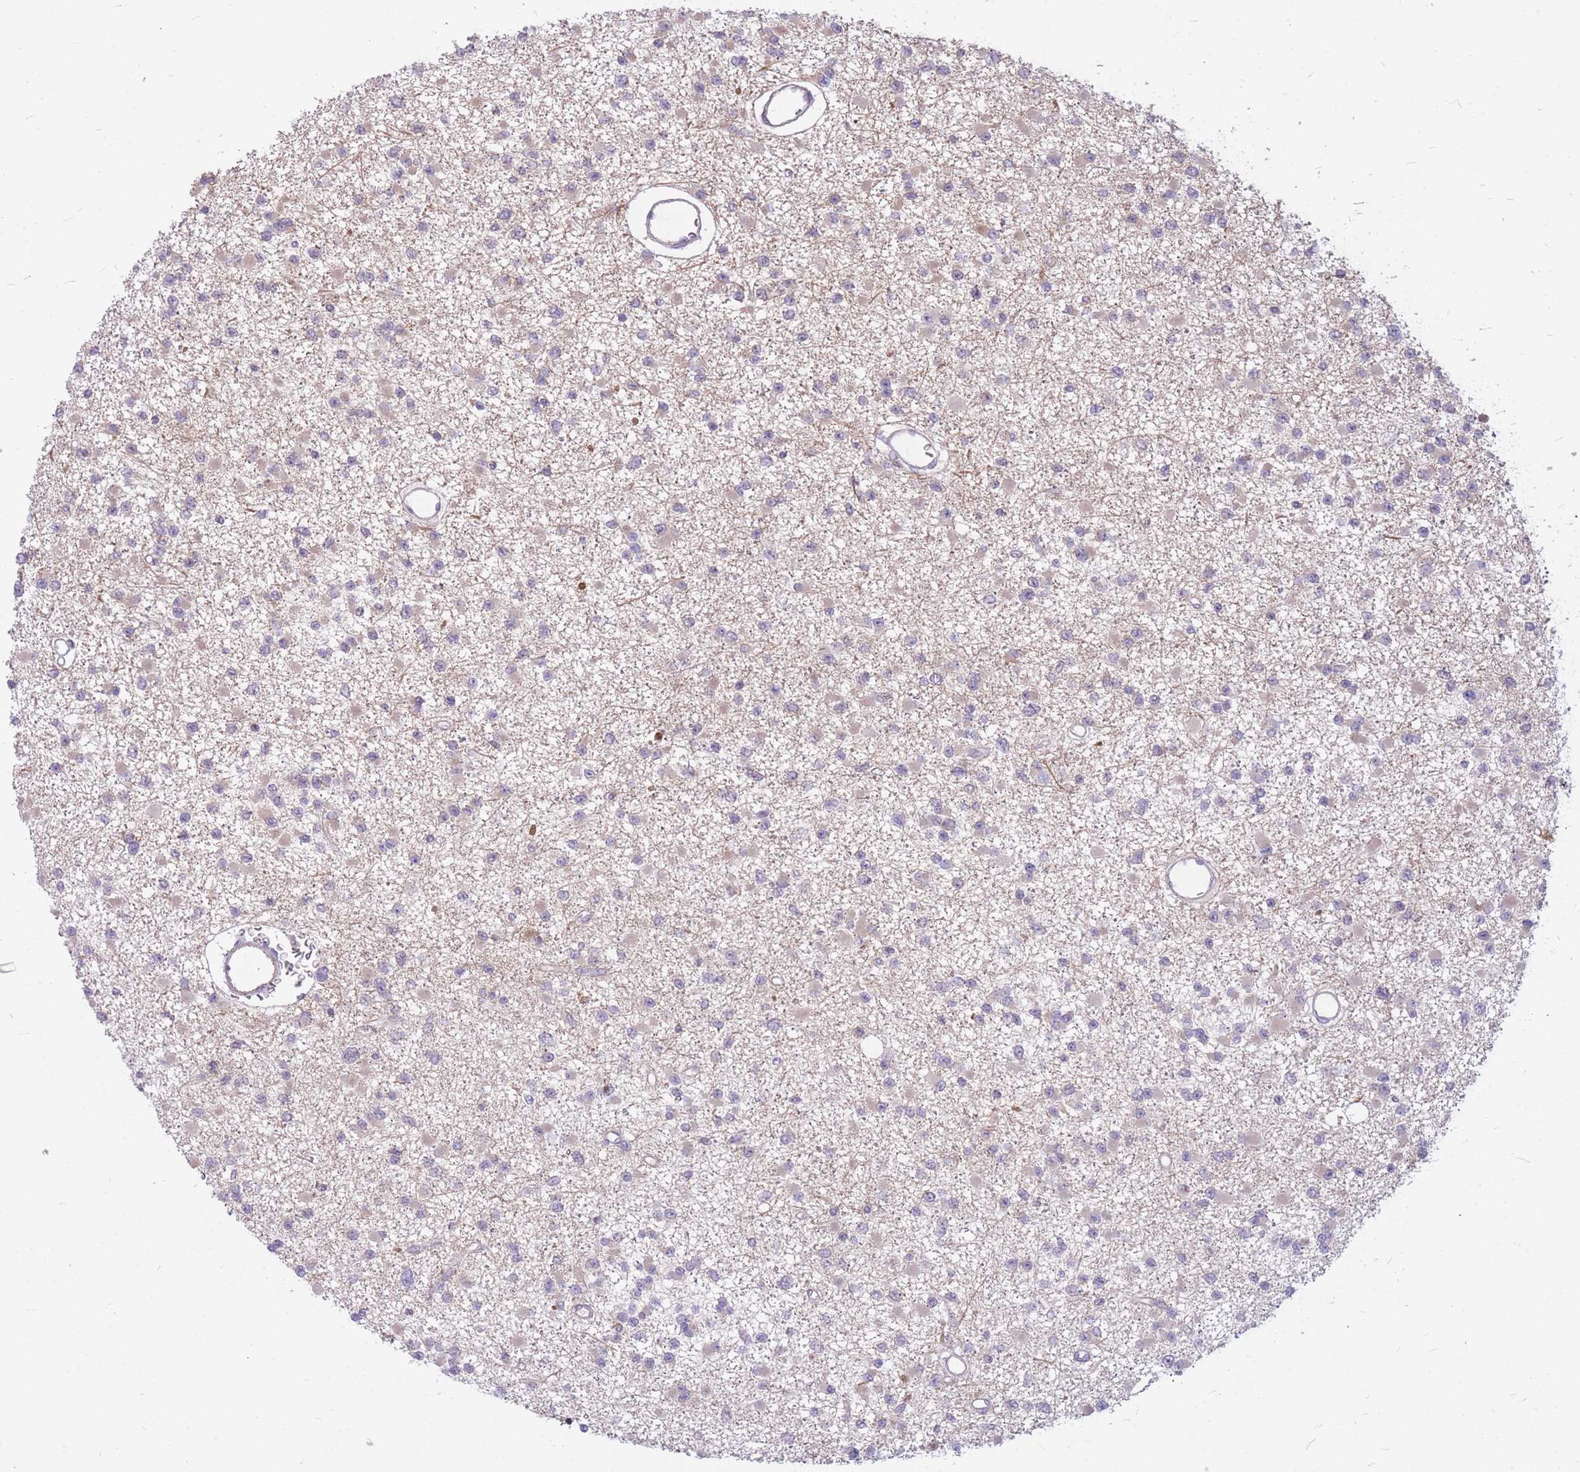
{"staining": {"intensity": "negative", "quantity": "none", "location": "none"}, "tissue": "glioma", "cell_type": "Tumor cells", "image_type": "cancer", "snomed": [{"axis": "morphology", "description": "Glioma, malignant, Low grade"}, {"axis": "topography", "description": "Brain"}], "caption": "A micrograph of glioma stained for a protein displays no brown staining in tumor cells. (Brightfield microscopy of DAB IHC at high magnification).", "gene": "ERCC2", "patient": {"sex": "female", "age": 22}}